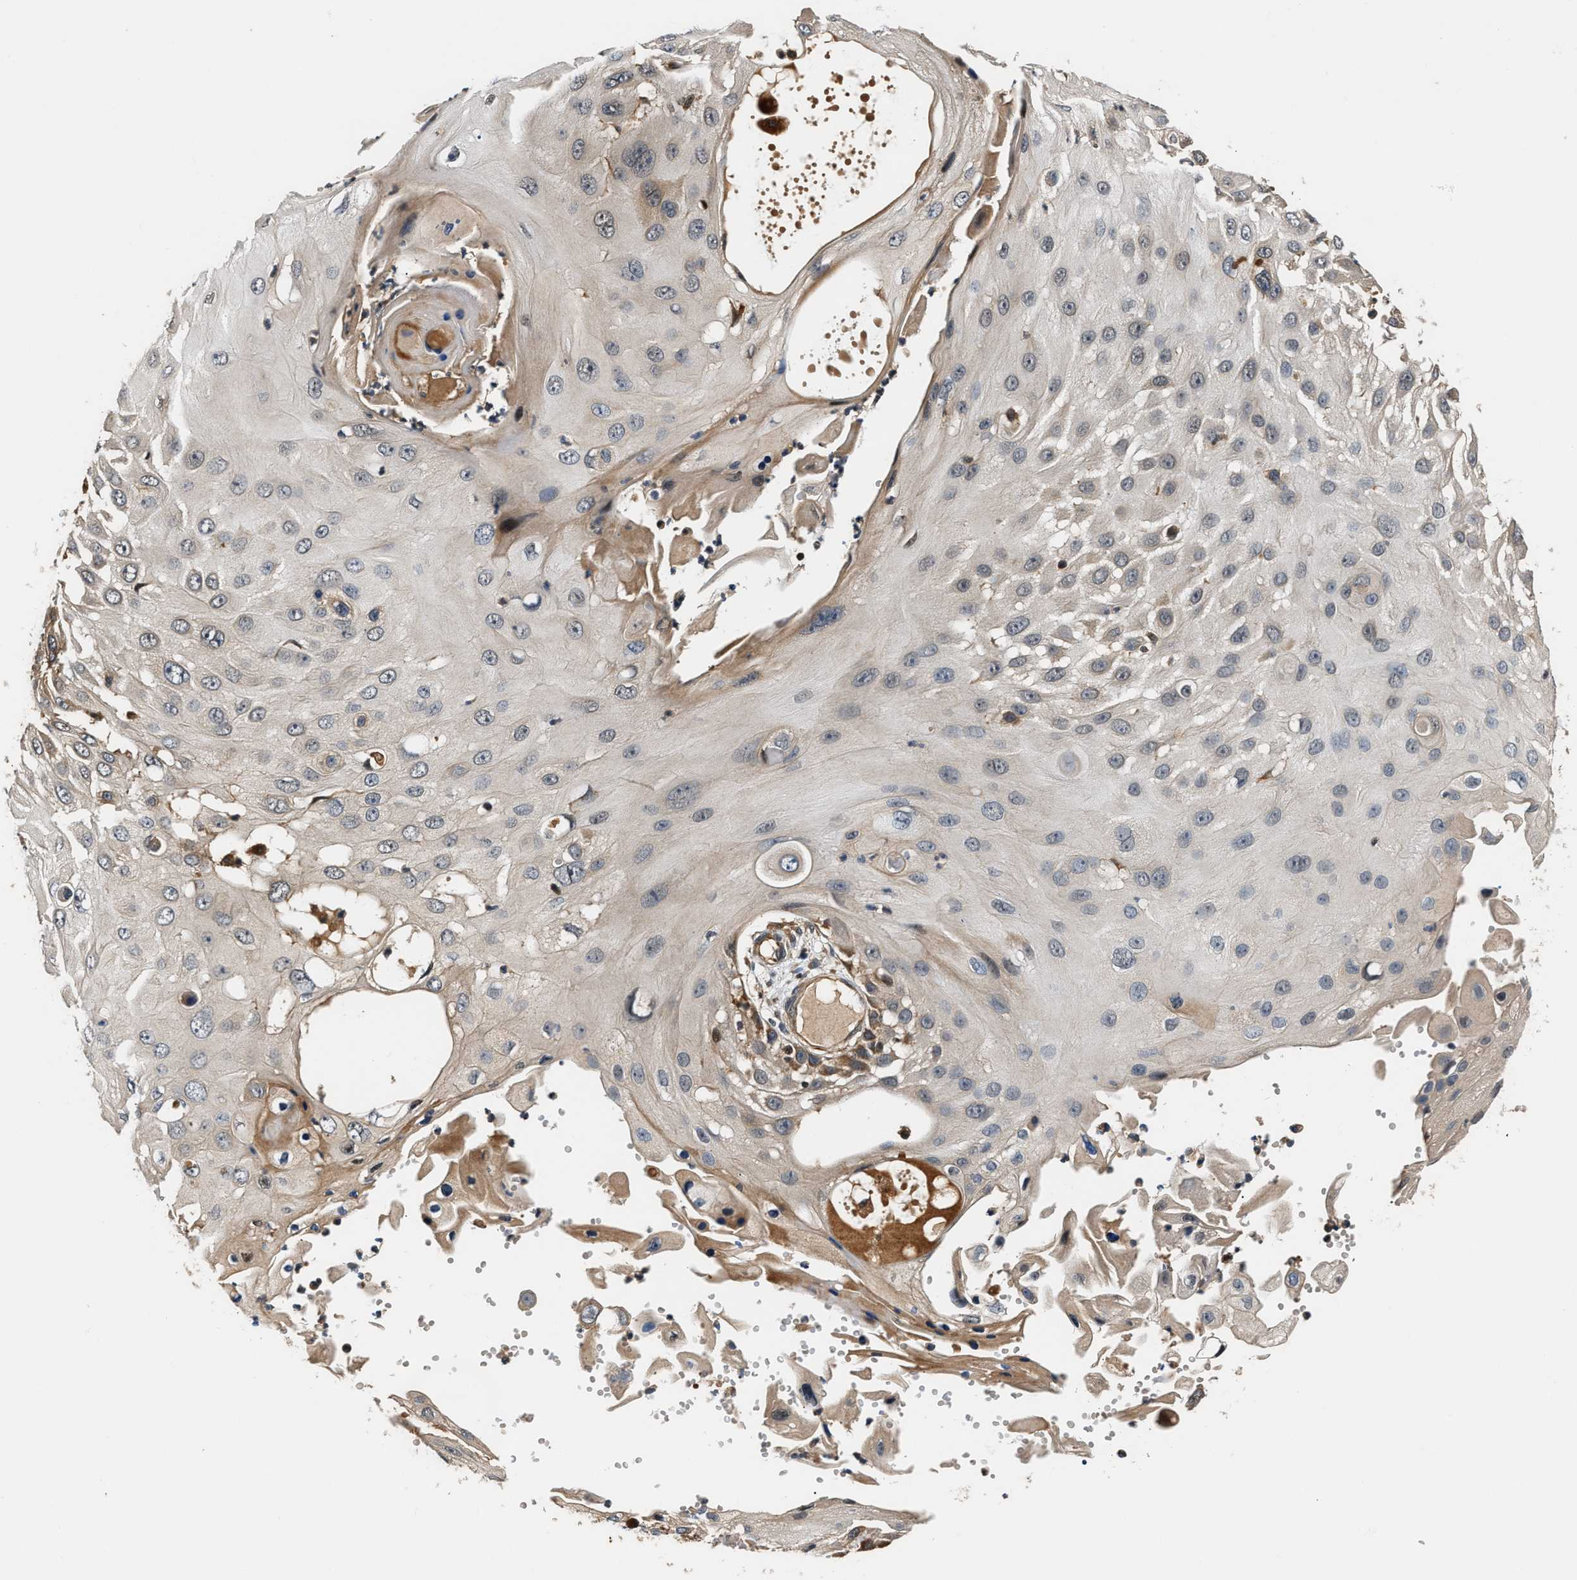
{"staining": {"intensity": "negative", "quantity": "none", "location": "none"}, "tissue": "skin cancer", "cell_type": "Tumor cells", "image_type": "cancer", "snomed": [{"axis": "morphology", "description": "Squamous cell carcinoma, NOS"}, {"axis": "topography", "description": "Skin"}], "caption": "DAB (3,3'-diaminobenzidine) immunohistochemical staining of human skin squamous cell carcinoma demonstrates no significant positivity in tumor cells.", "gene": "TUT7", "patient": {"sex": "female", "age": 44}}